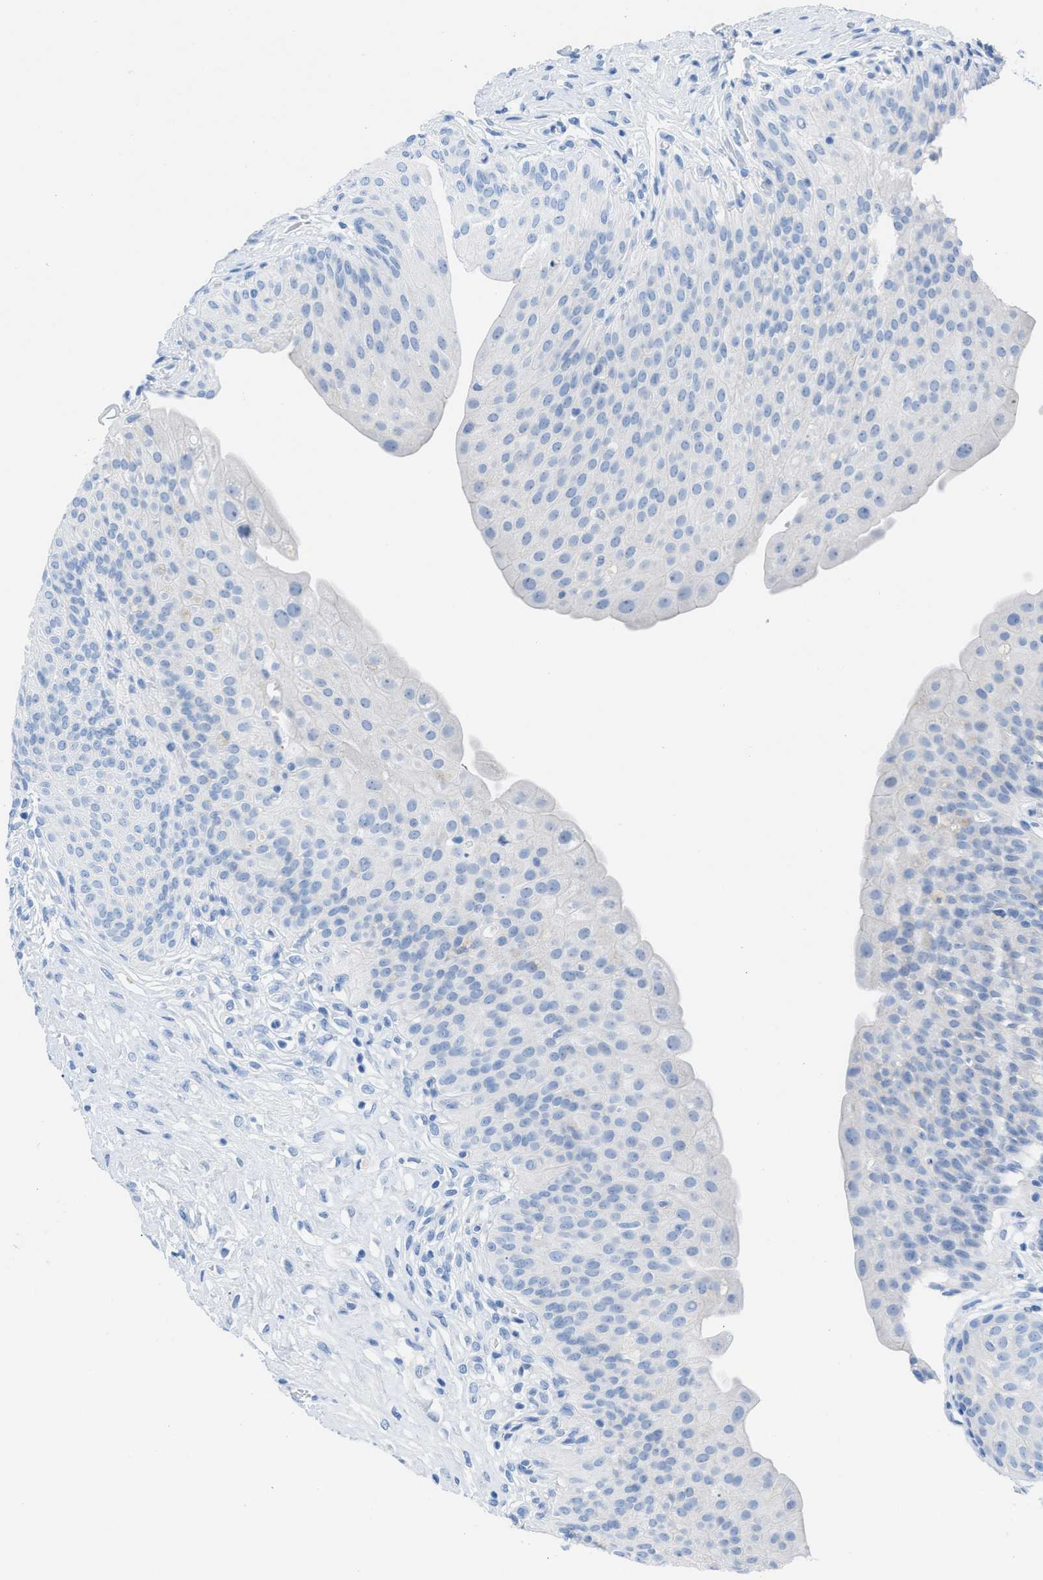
{"staining": {"intensity": "negative", "quantity": "none", "location": "none"}, "tissue": "urinary bladder", "cell_type": "Urothelial cells", "image_type": "normal", "snomed": [{"axis": "morphology", "description": "Normal tissue, NOS"}, {"axis": "topography", "description": "Urinary bladder"}], "caption": "Human urinary bladder stained for a protein using IHC shows no staining in urothelial cells.", "gene": "TCL1A", "patient": {"sex": "male", "age": 46}}